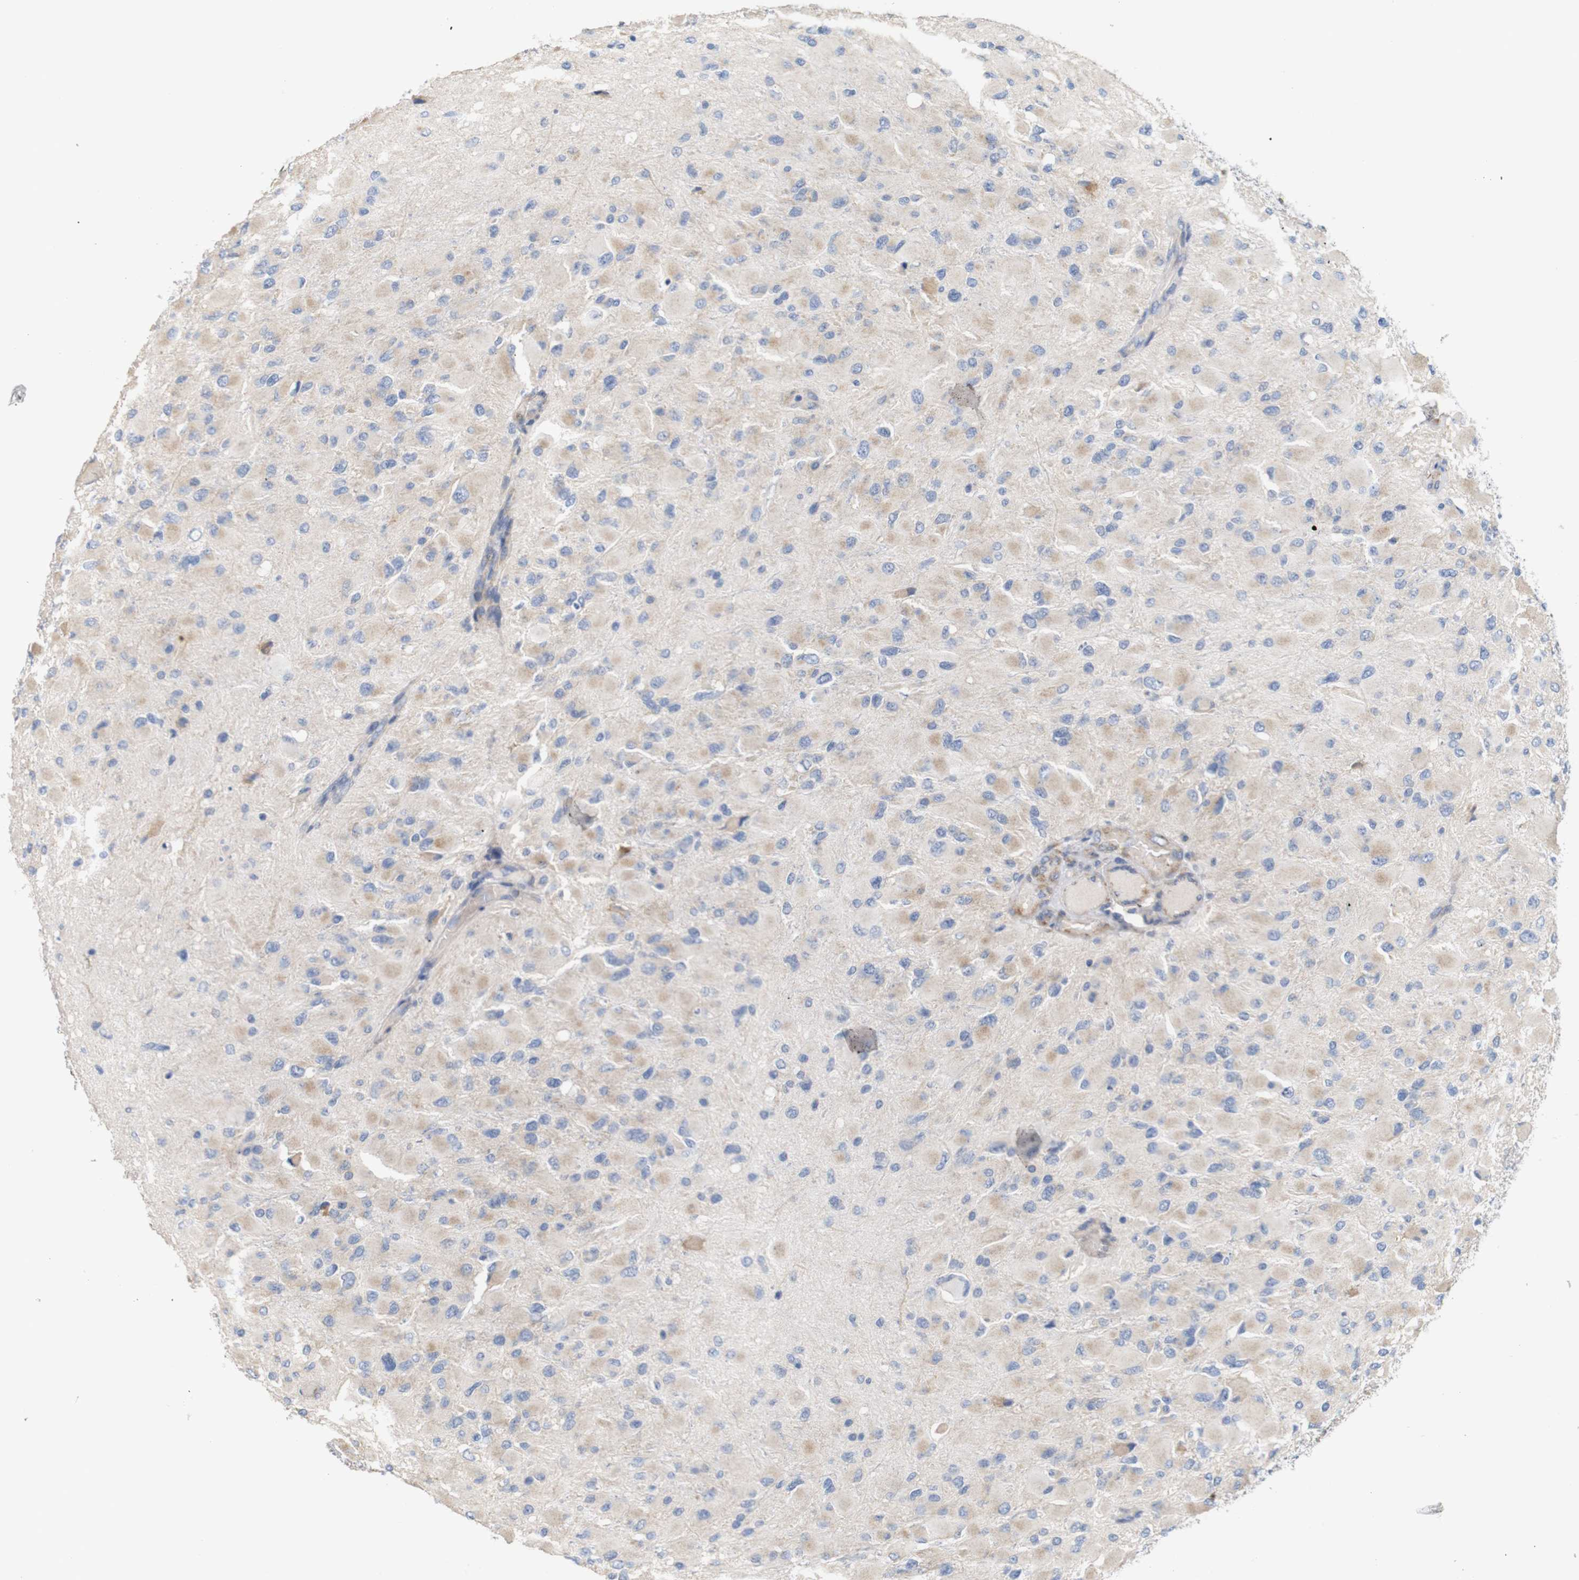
{"staining": {"intensity": "weak", "quantity": "25%-75%", "location": "cytoplasmic/membranous"}, "tissue": "glioma", "cell_type": "Tumor cells", "image_type": "cancer", "snomed": [{"axis": "morphology", "description": "Glioma, malignant, High grade"}, {"axis": "topography", "description": "Cerebral cortex"}], "caption": "IHC image of neoplastic tissue: malignant high-grade glioma stained using immunohistochemistry (IHC) reveals low levels of weak protein expression localized specifically in the cytoplasmic/membranous of tumor cells, appearing as a cytoplasmic/membranous brown color.", "gene": "TRIM5", "patient": {"sex": "female", "age": 36}}